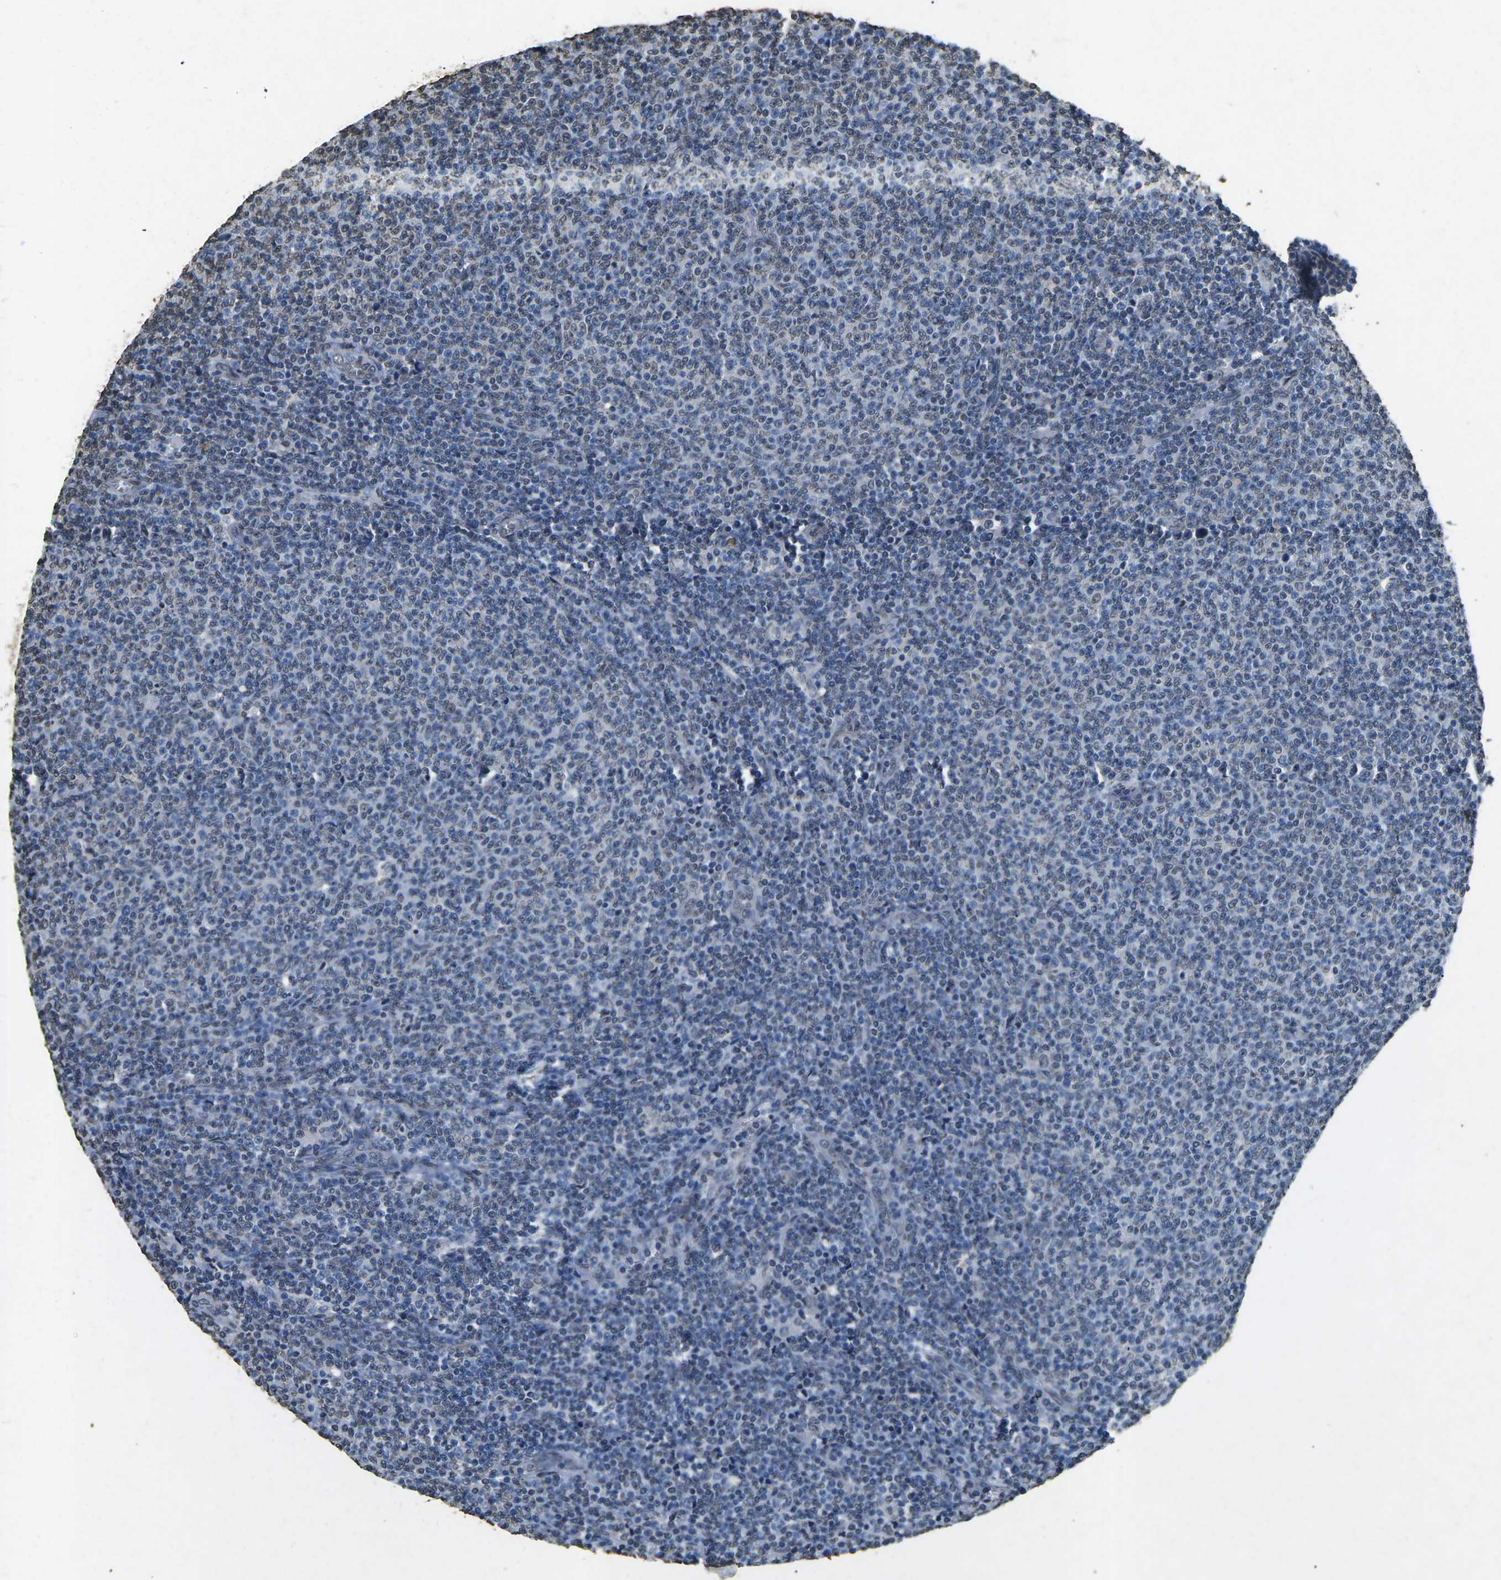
{"staining": {"intensity": "weak", "quantity": "<25%", "location": "nuclear"}, "tissue": "lymphoma", "cell_type": "Tumor cells", "image_type": "cancer", "snomed": [{"axis": "morphology", "description": "Malignant lymphoma, non-Hodgkin's type, Low grade"}, {"axis": "topography", "description": "Lymph node"}], "caption": "The micrograph demonstrates no staining of tumor cells in lymphoma. (DAB (3,3'-diaminobenzidine) immunohistochemistry (IHC), high magnification).", "gene": "SCNN1B", "patient": {"sex": "male", "age": 66}}